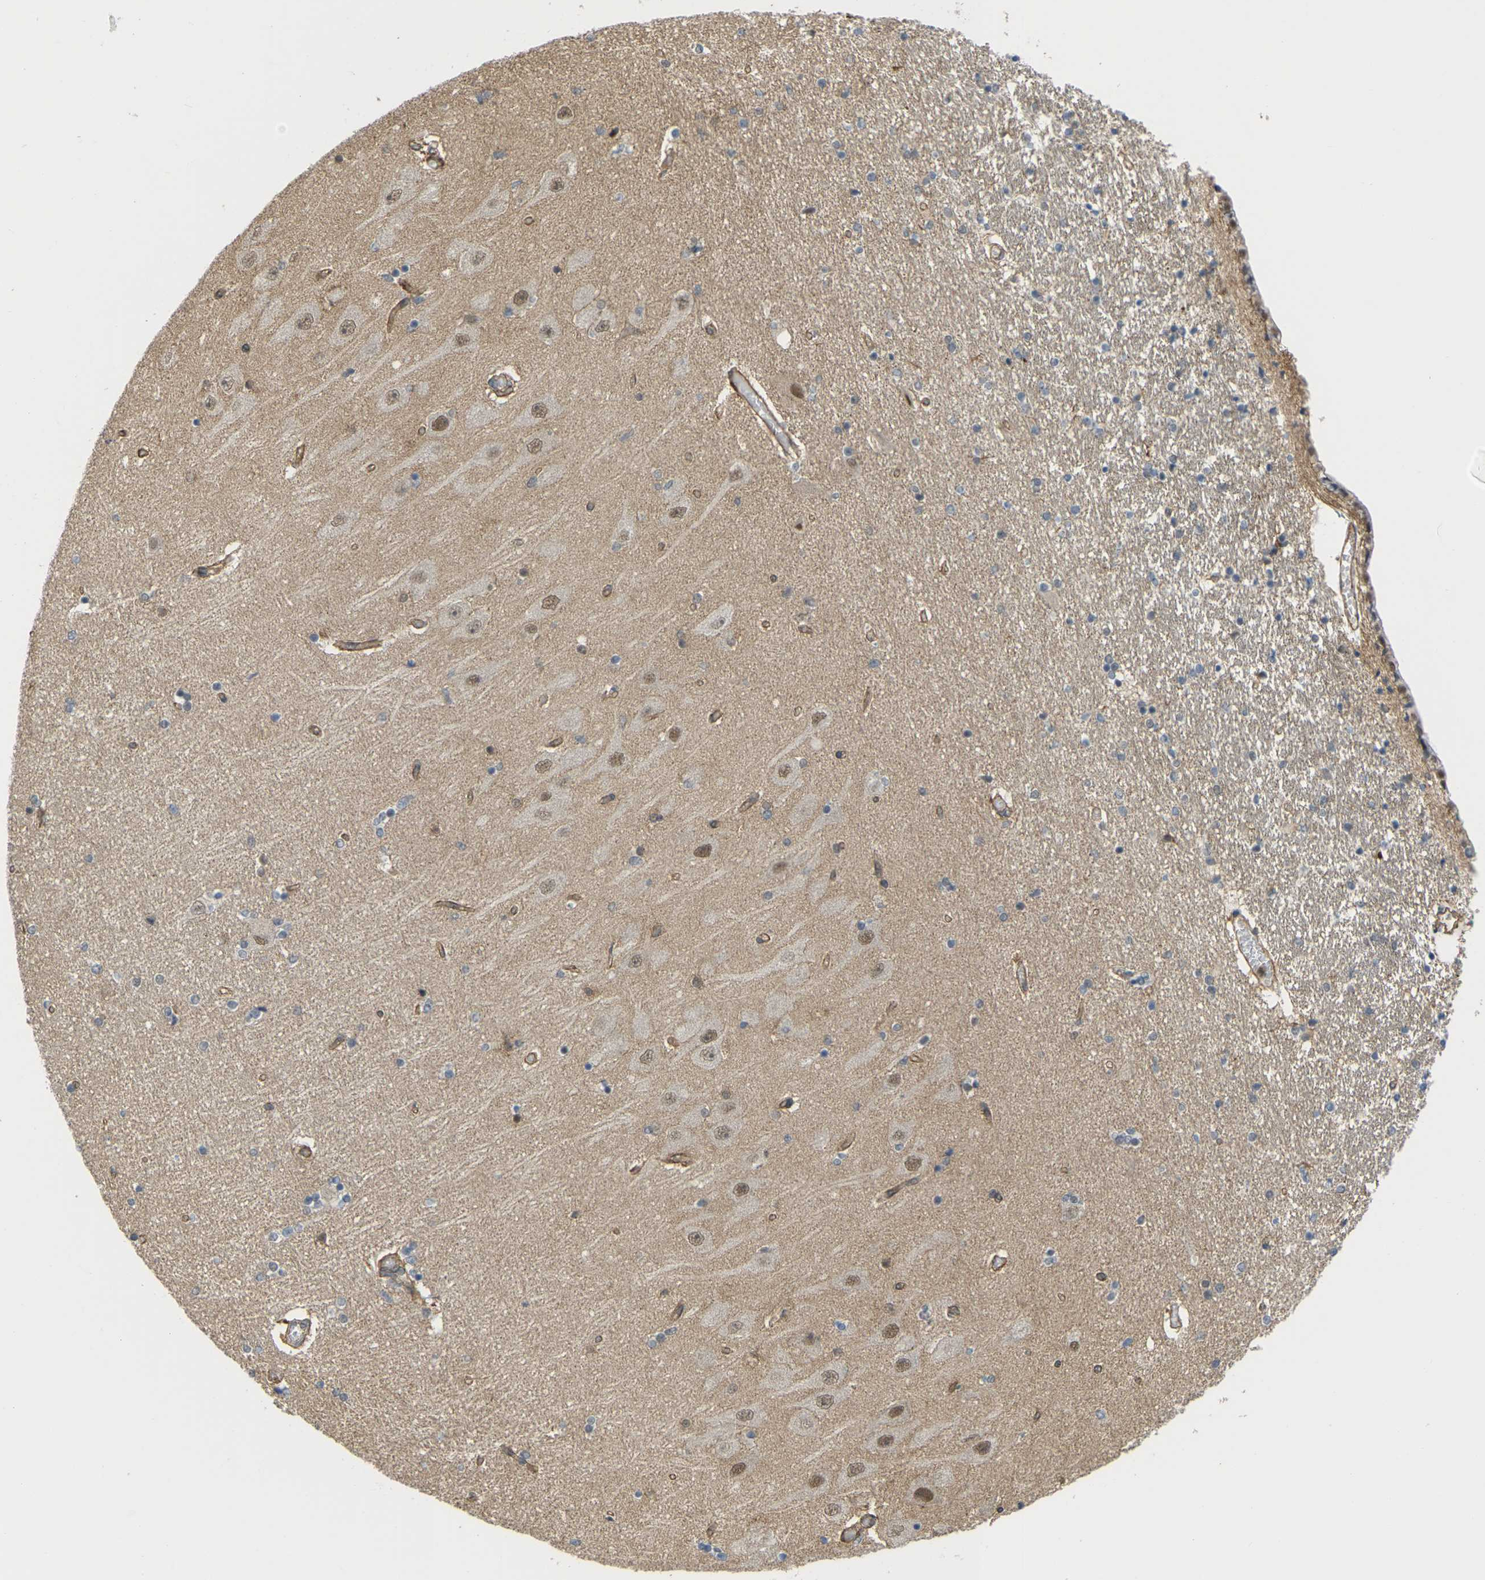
{"staining": {"intensity": "negative", "quantity": "none", "location": "none"}, "tissue": "hippocampus", "cell_type": "Glial cells", "image_type": "normal", "snomed": [{"axis": "morphology", "description": "Normal tissue, NOS"}, {"axis": "topography", "description": "Hippocampus"}], "caption": "An IHC micrograph of unremarkable hippocampus is shown. There is no staining in glial cells of hippocampus. Brightfield microscopy of IHC stained with DAB (brown) and hematoxylin (blue), captured at high magnification.", "gene": "SERPINB5", "patient": {"sex": "female", "age": 54}}